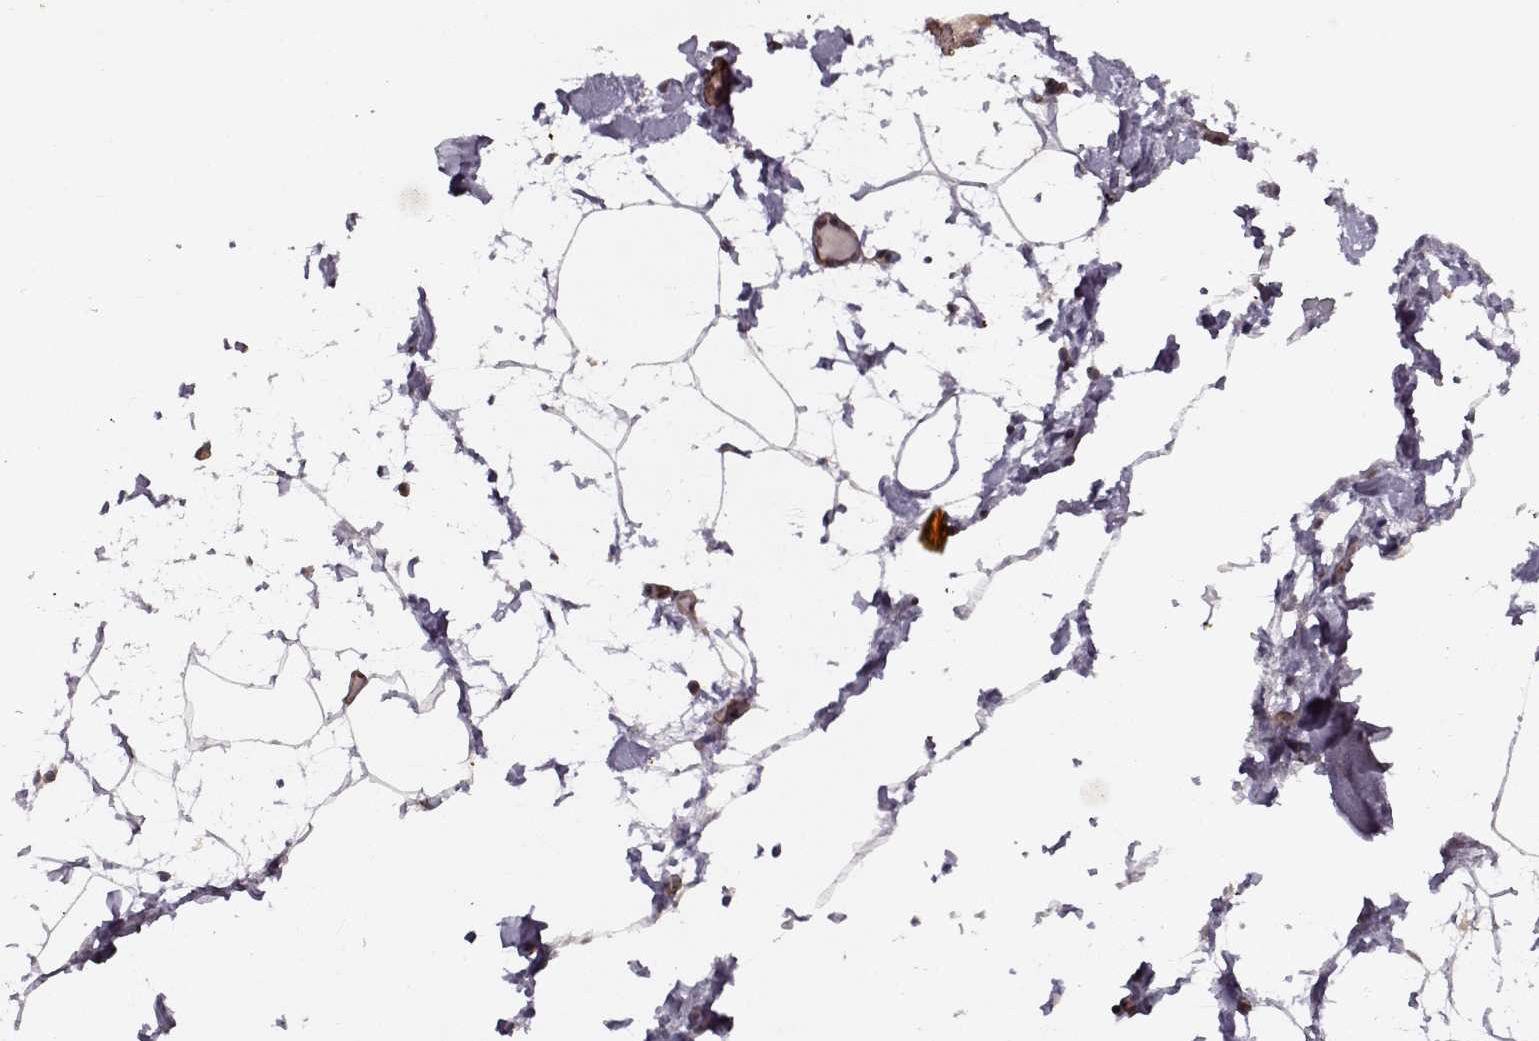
{"staining": {"intensity": "negative", "quantity": "none", "location": "none"}, "tissue": "adipose tissue", "cell_type": "Adipocytes", "image_type": "normal", "snomed": [{"axis": "morphology", "description": "Normal tissue, NOS"}, {"axis": "topography", "description": "Gallbladder"}, {"axis": "topography", "description": "Peripheral nerve tissue"}], "caption": "IHC micrograph of normal adipose tissue: adipose tissue stained with DAB (3,3'-diaminobenzidine) shows no significant protein positivity in adipocytes.", "gene": "KRT9", "patient": {"sex": "female", "age": 45}}